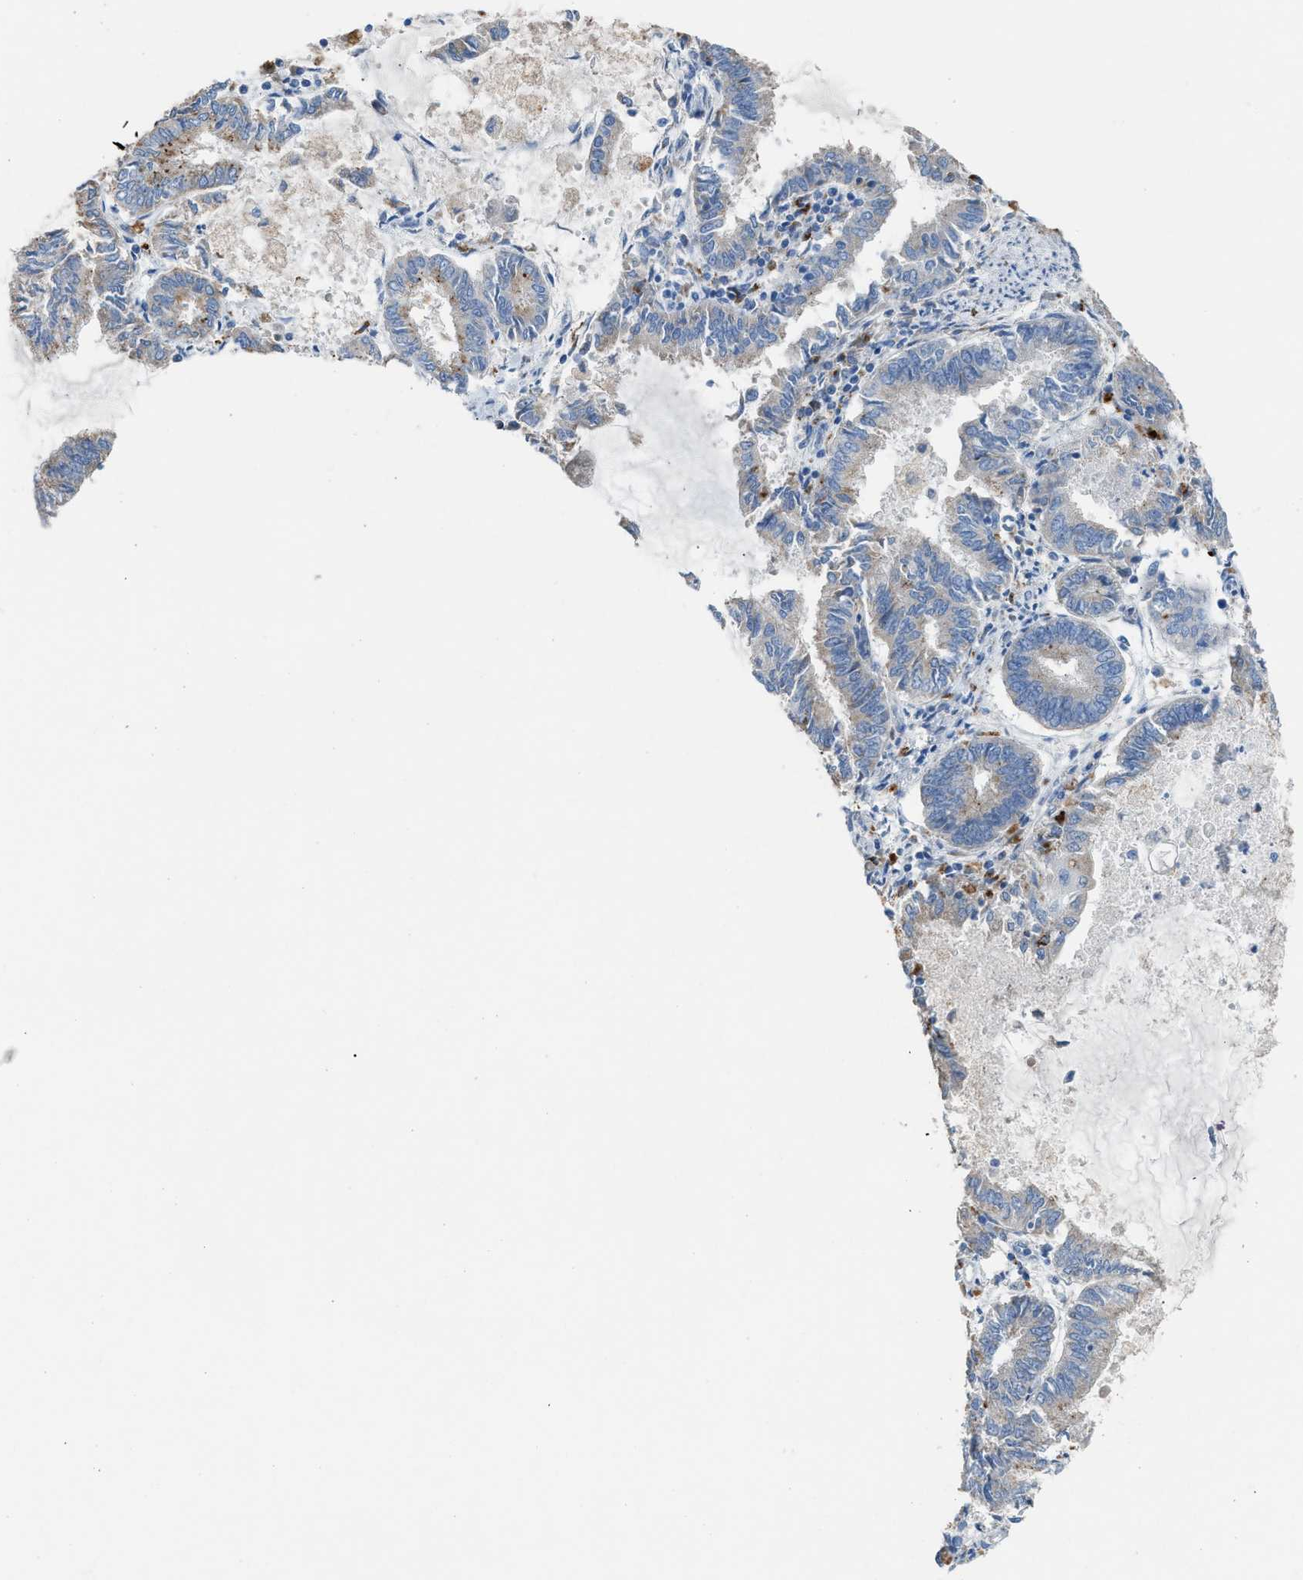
{"staining": {"intensity": "weak", "quantity": "<25%", "location": "cytoplasmic/membranous"}, "tissue": "endometrial cancer", "cell_type": "Tumor cells", "image_type": "cancer", "snomed": [{"axis": "morphology", "description": "Adenocarcinoma, NOS"}, {"axis": "topography", "description": "Endometrium"}], "caption": "Photomicrograph shows no protein staining in tumor cells of endometrial cancer (adenocarcinoma) tissue.", "gene": "AOAH", "patient": {"sex": "female", "age": 86}}